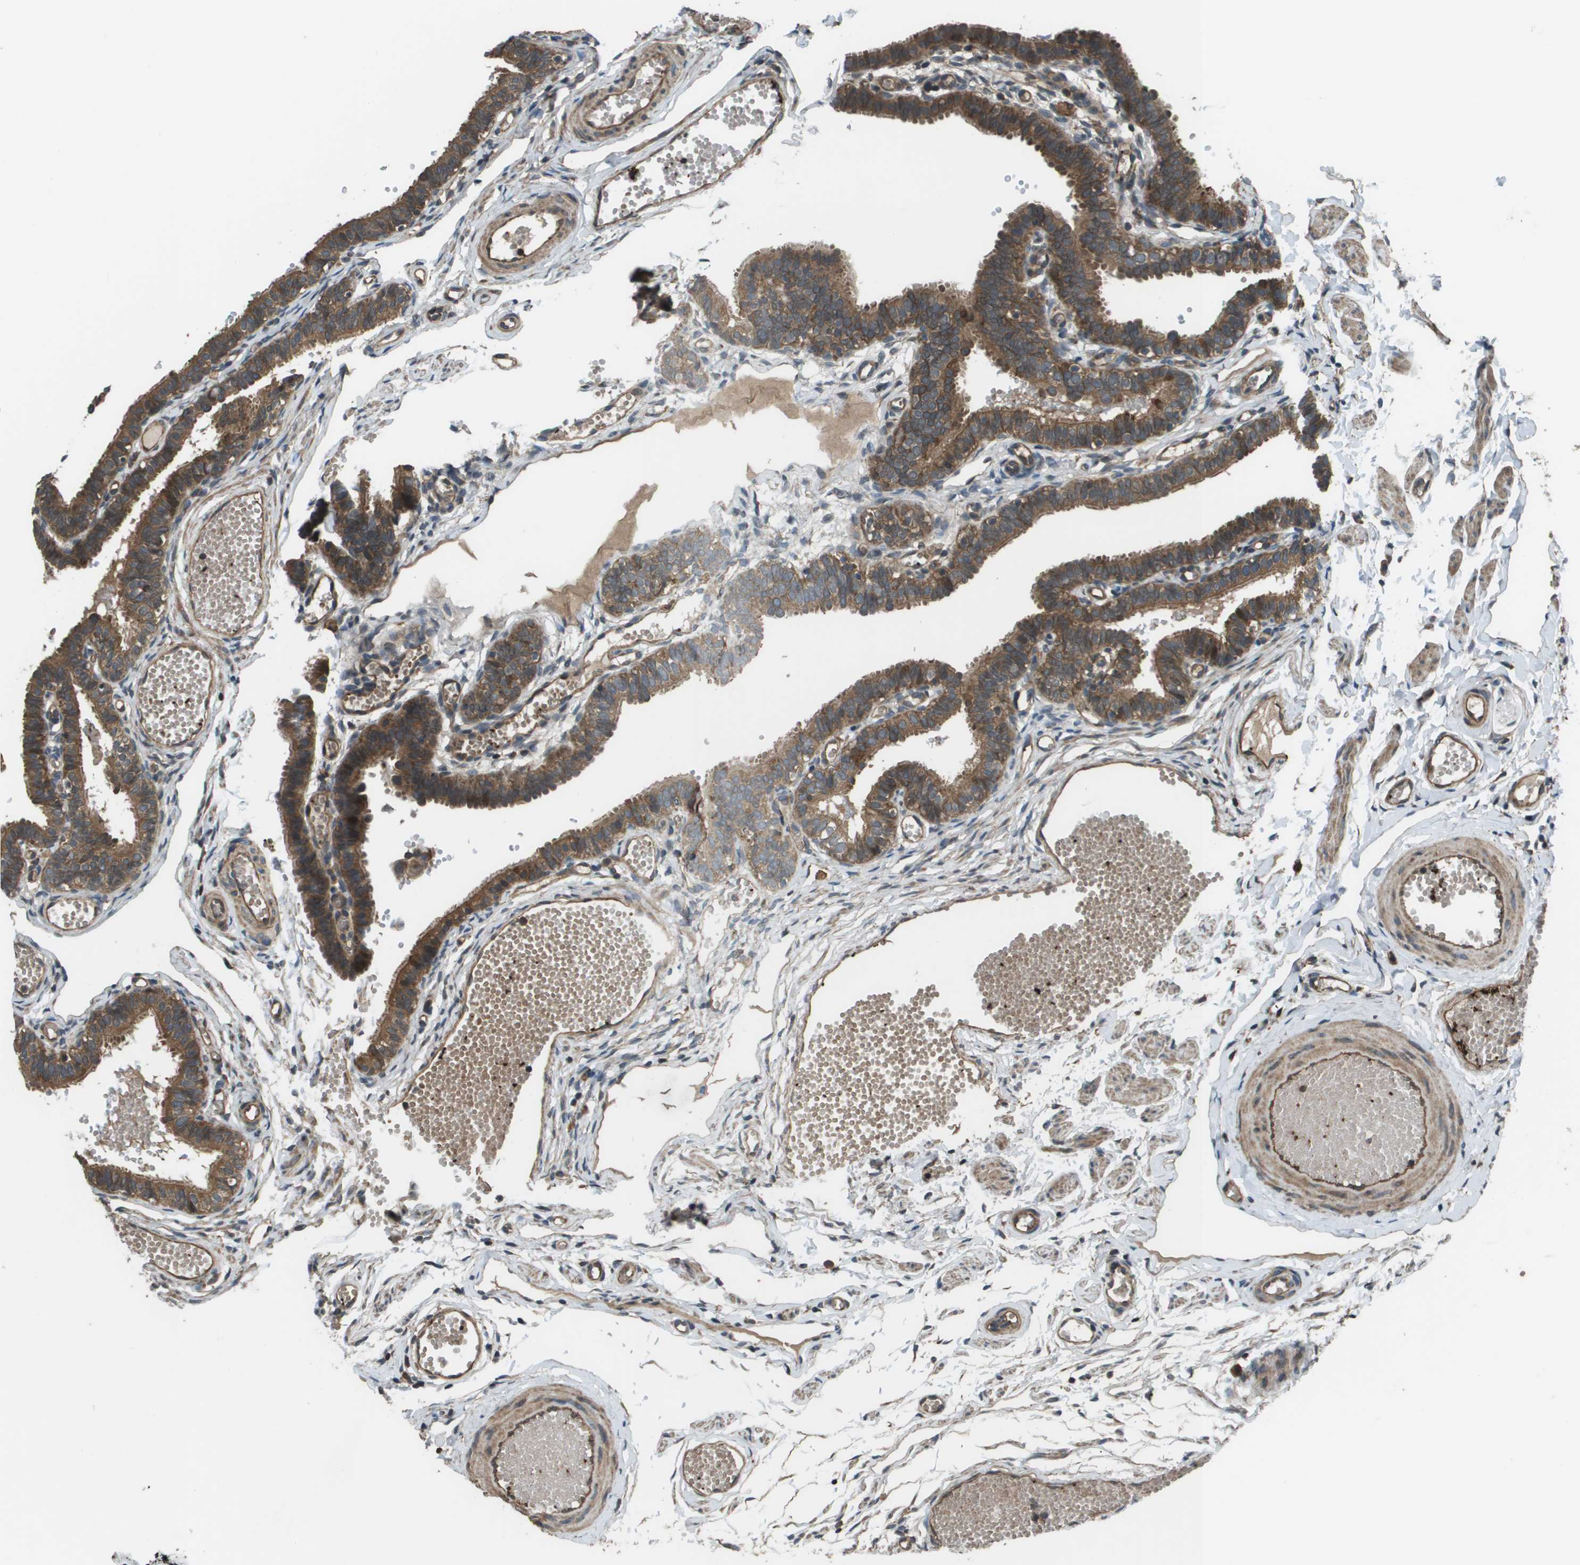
{"staining": {"intensity": "moderate", "quantity": ">75%", "location": "cytoplasmic/membranous"}, "tissue": "fallopian tube", "cell_type": "Glandular cells", "image_type": "normal", "snomed": [{"axis": "morphology", "description": "Normal tissue, NOS"}, {"axis": "topography", "description": "Fallopian tube"}, {"axis": "topography", "description": "Placenta"}], "caption": "Protein staining of benign fallopian tube displays moderate cytoplasmic/membranous expression in approximately >75% of glandular cells.", "gene": "PLPBP", "patient": {"sex": "female", "age": 34}}